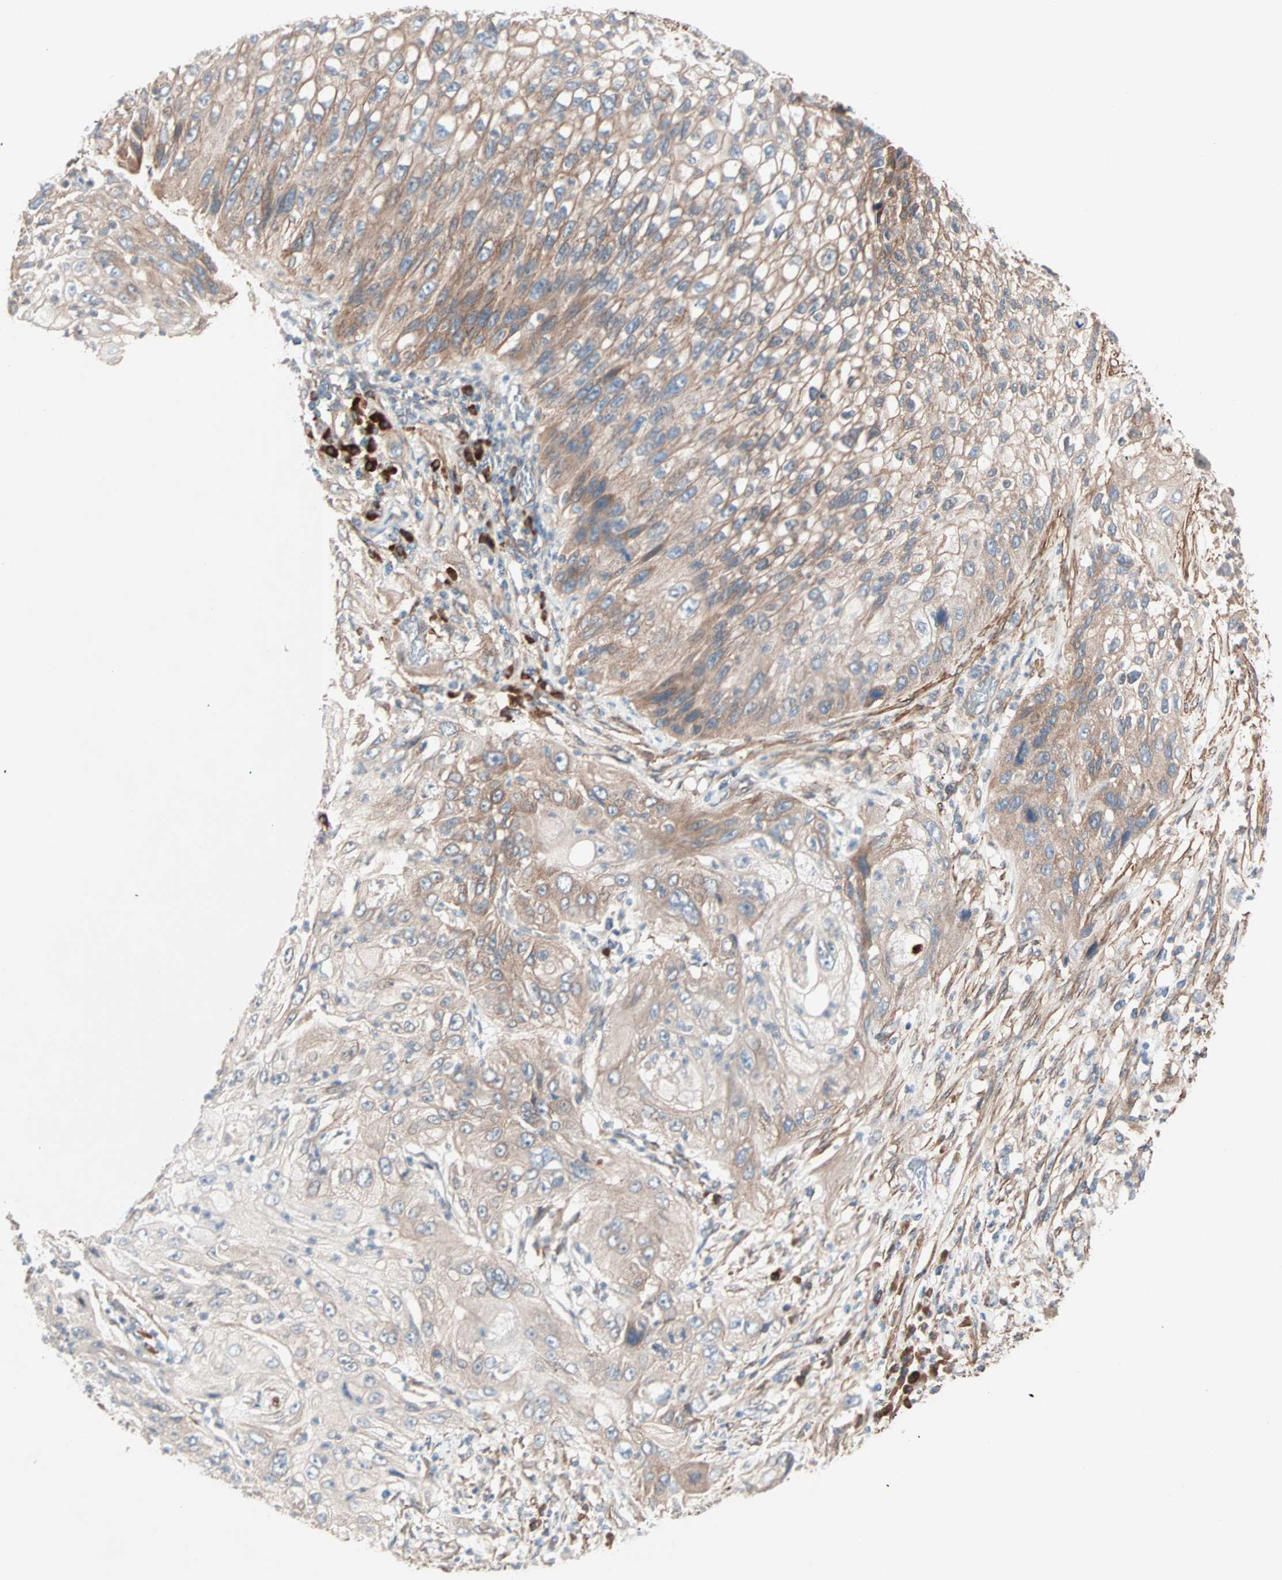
{"staining": {"intensity": "weak", "quantity": "25%-75%", "location": "cytoplasmic/membranous"}, "tissue": "lung cancer", "cell_type": "Tumor cells", "image_type": "cancer", "snomed": [{"axis": "morphology", "description": "Inflammation, NOS"}, {"axis": "morphology", "description": "Squamous cell carcinoma, NOS"}, {"axis": "topography", "description": "Lymph node"}, {"axis": "topography", "description": "Soft tissue"}, {"axis": "topography", "description": "Lung"}], "caption": "A brown stain shows weak cytoplasmic/membranous positivity of a protein in human lung squamous cell carcinoma tumor cells.", "gene": "ALG5", "patient": {"sex": "male", "age": 66}}